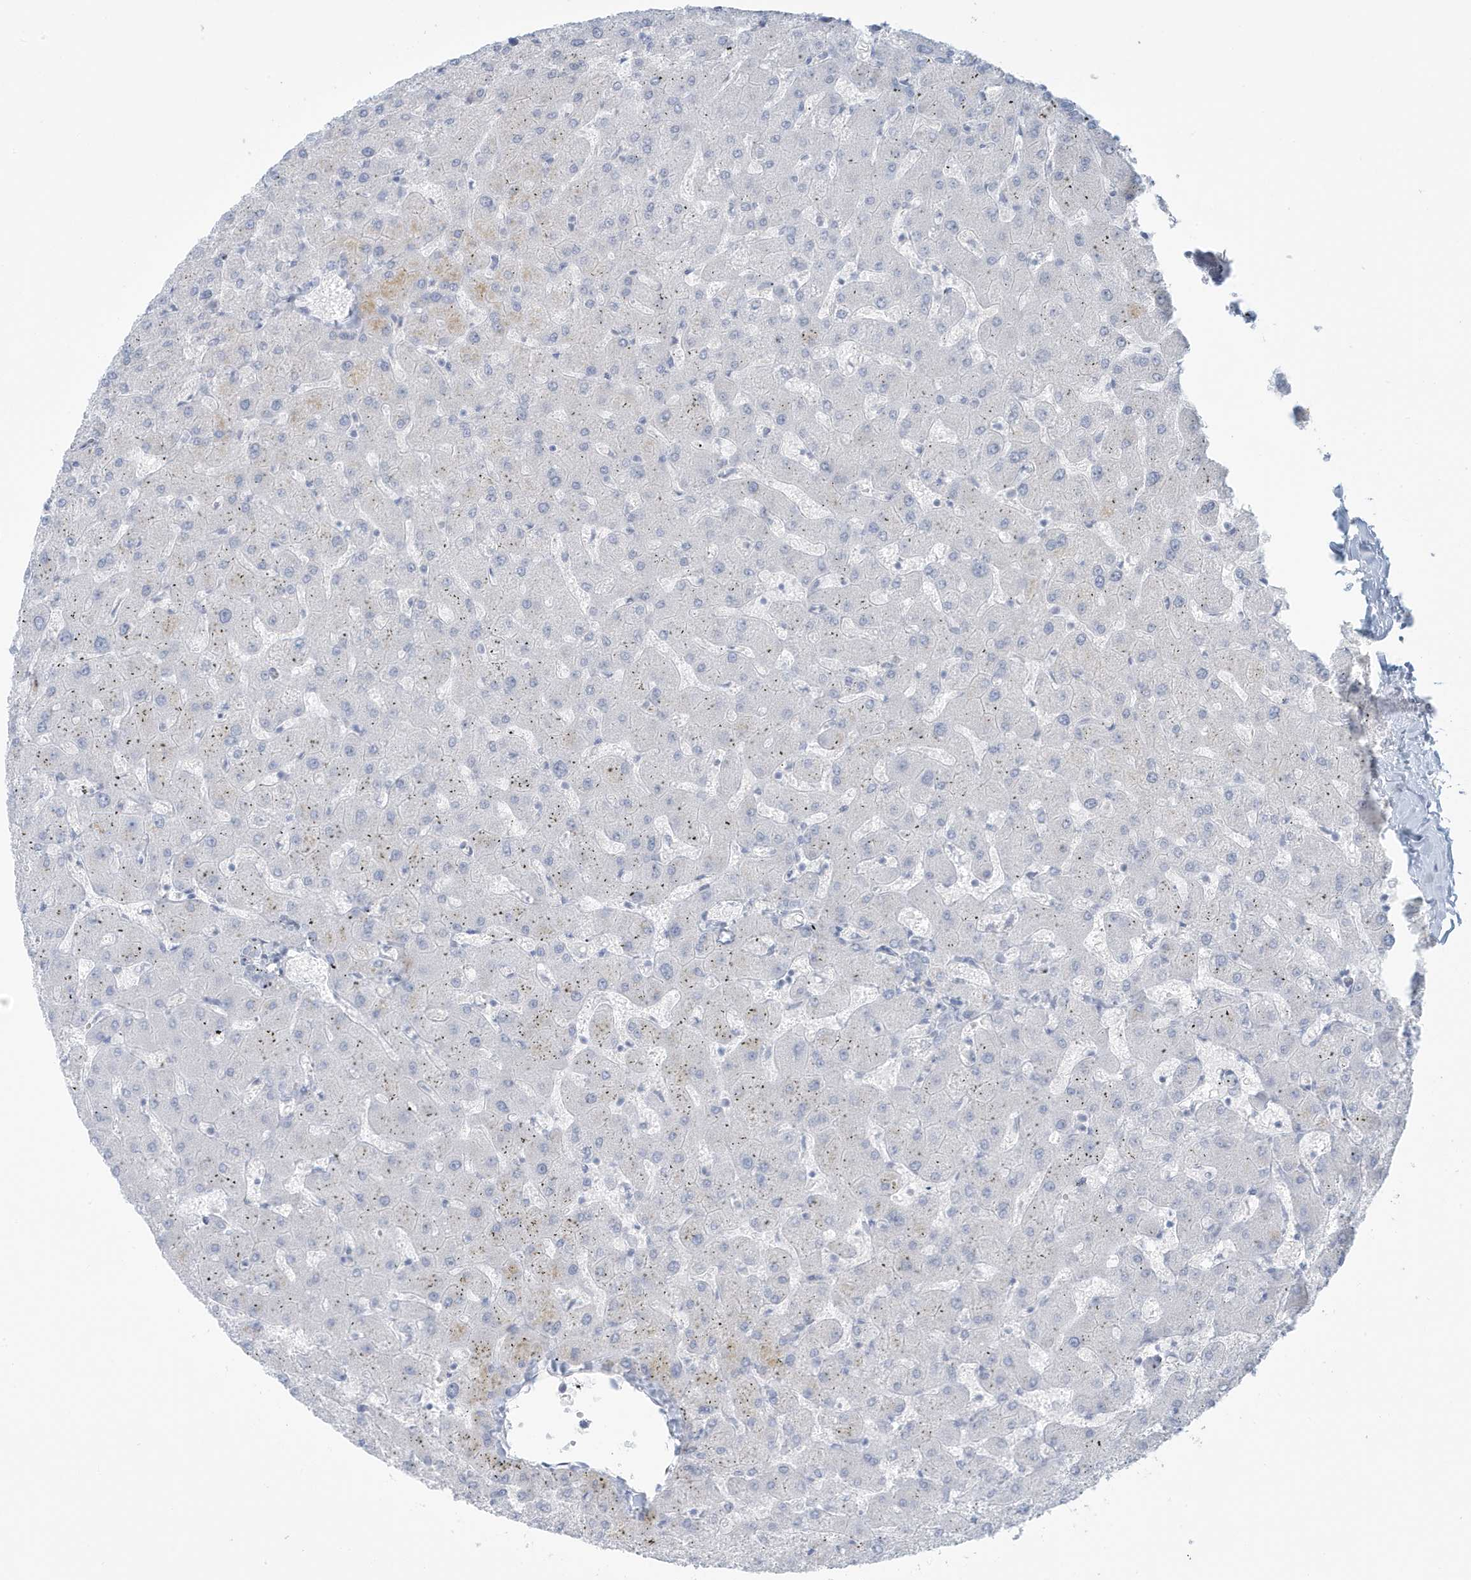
{"staining": {"intensity": "negative", "quantity": "none", "location": "none"}, "tissue": "liver", "cell_type": "Cholangiocytes", "image_type": "normal", "snomed": [{"axis": "morphology", "description": "Normal tissue, NOS"}, {"axis": "topography", "description": "Liver"}], "caption": "Immunohistochemistry (IHC) histopathology image of normal liver: liver stained with DAB (3,3'-diaminobenzidine) reveals no significant protein positivity in cholangiocytes.", "gene": "PERM1", "patient": {"sex": "female", "age": 63}}